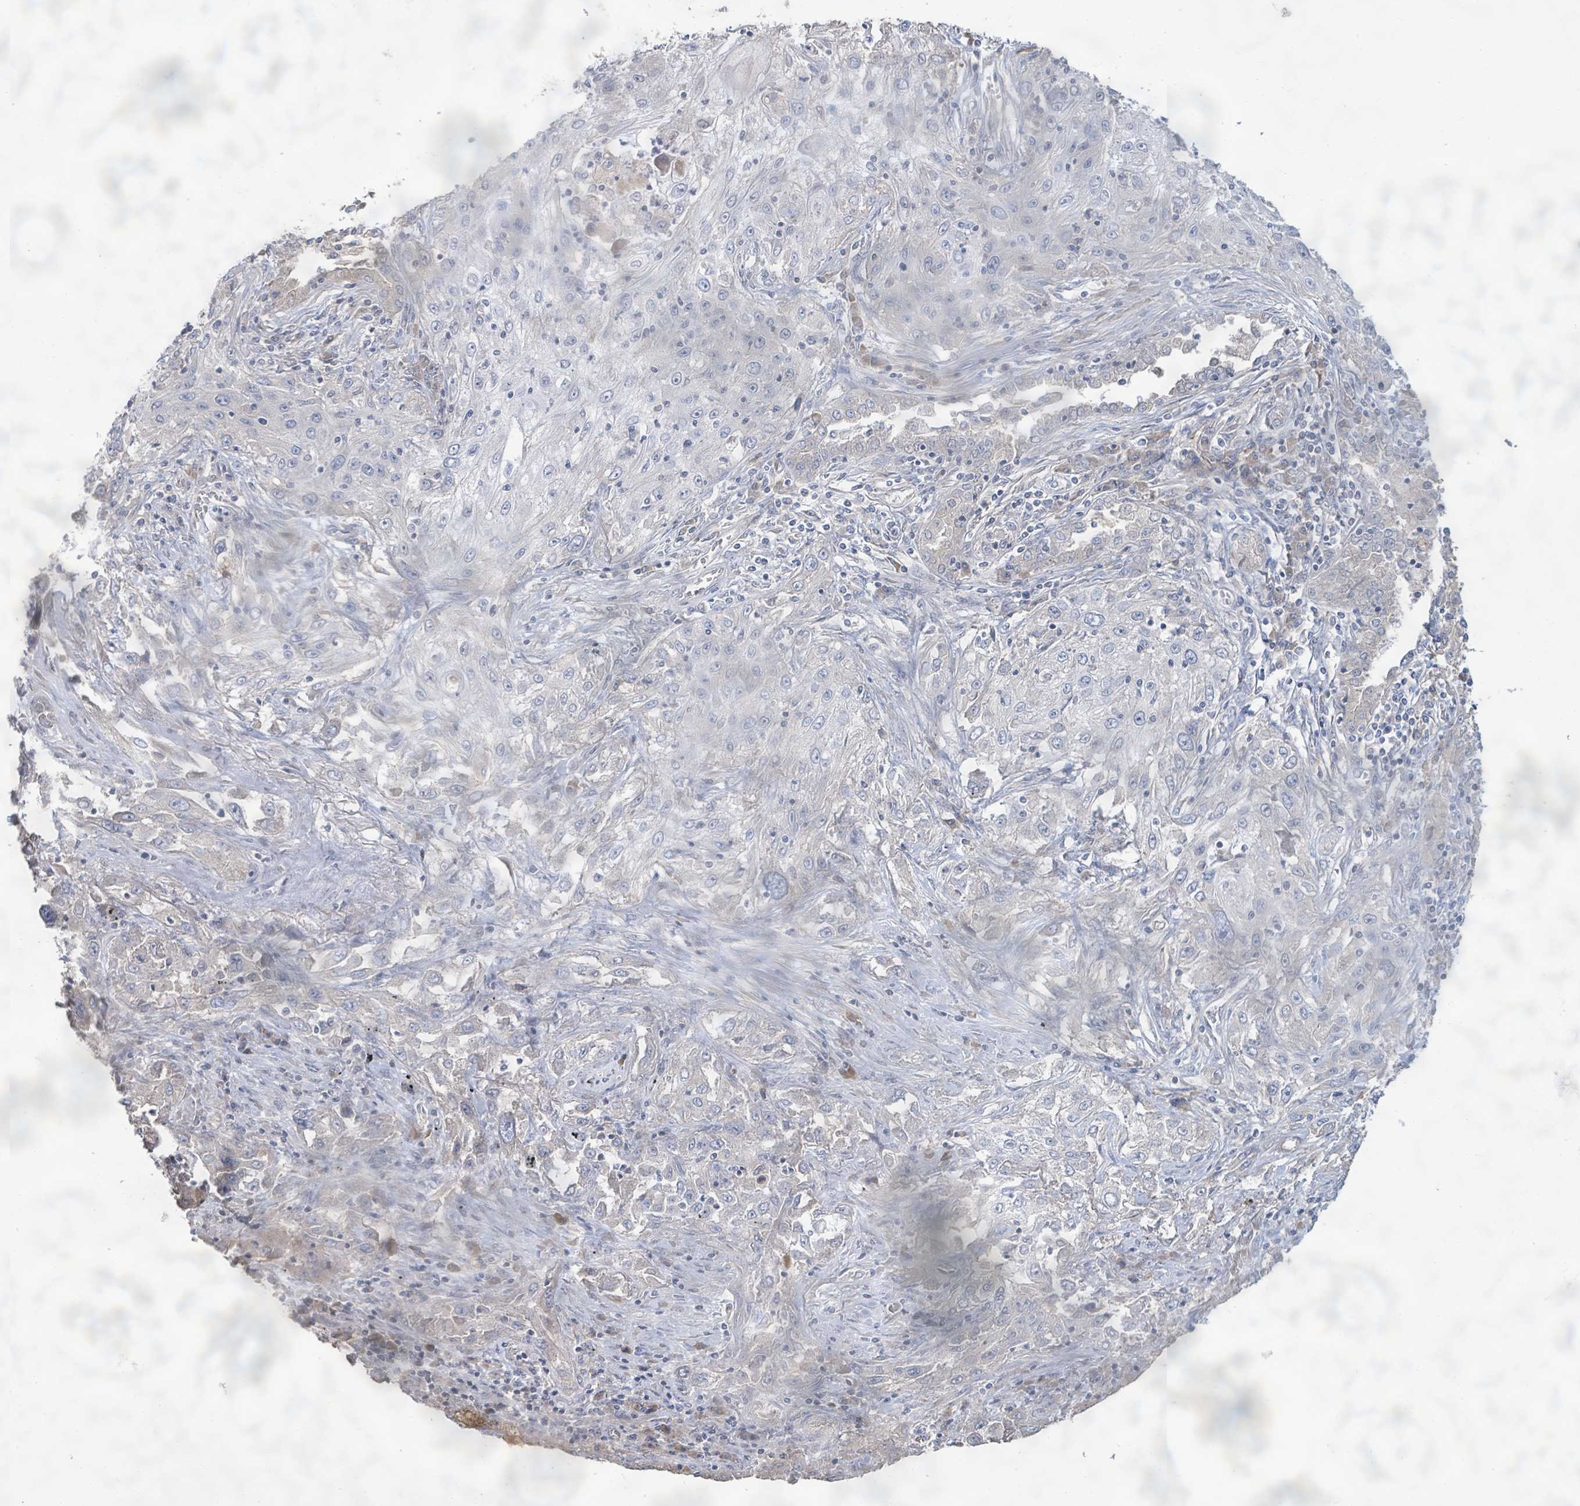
{"staining": {"intensity": "negative", "quantity": "none", "location": "none"}, "tissue": "lung cancer", "cell_type": "Tumor cells", "image_type": "cancer", "snomed": [{"axis": "morphology", "description": "Squamous cell carcinoma, NOS"}, {"axis": "topography", "description": "Lung"}], "caption": "A high-resolution micrograph shows immunohistochemistry staining of lung squamous cell carcinoma, which exhibits no significant staining in tumor cells. The staining is performed using DAB (3,3'-diaminobenzidine) brown chromogen with nuclei counter-stained in using hematoxylin.", "gene": "KCNS2", "patient": {"sex": "female", "age": 69}}